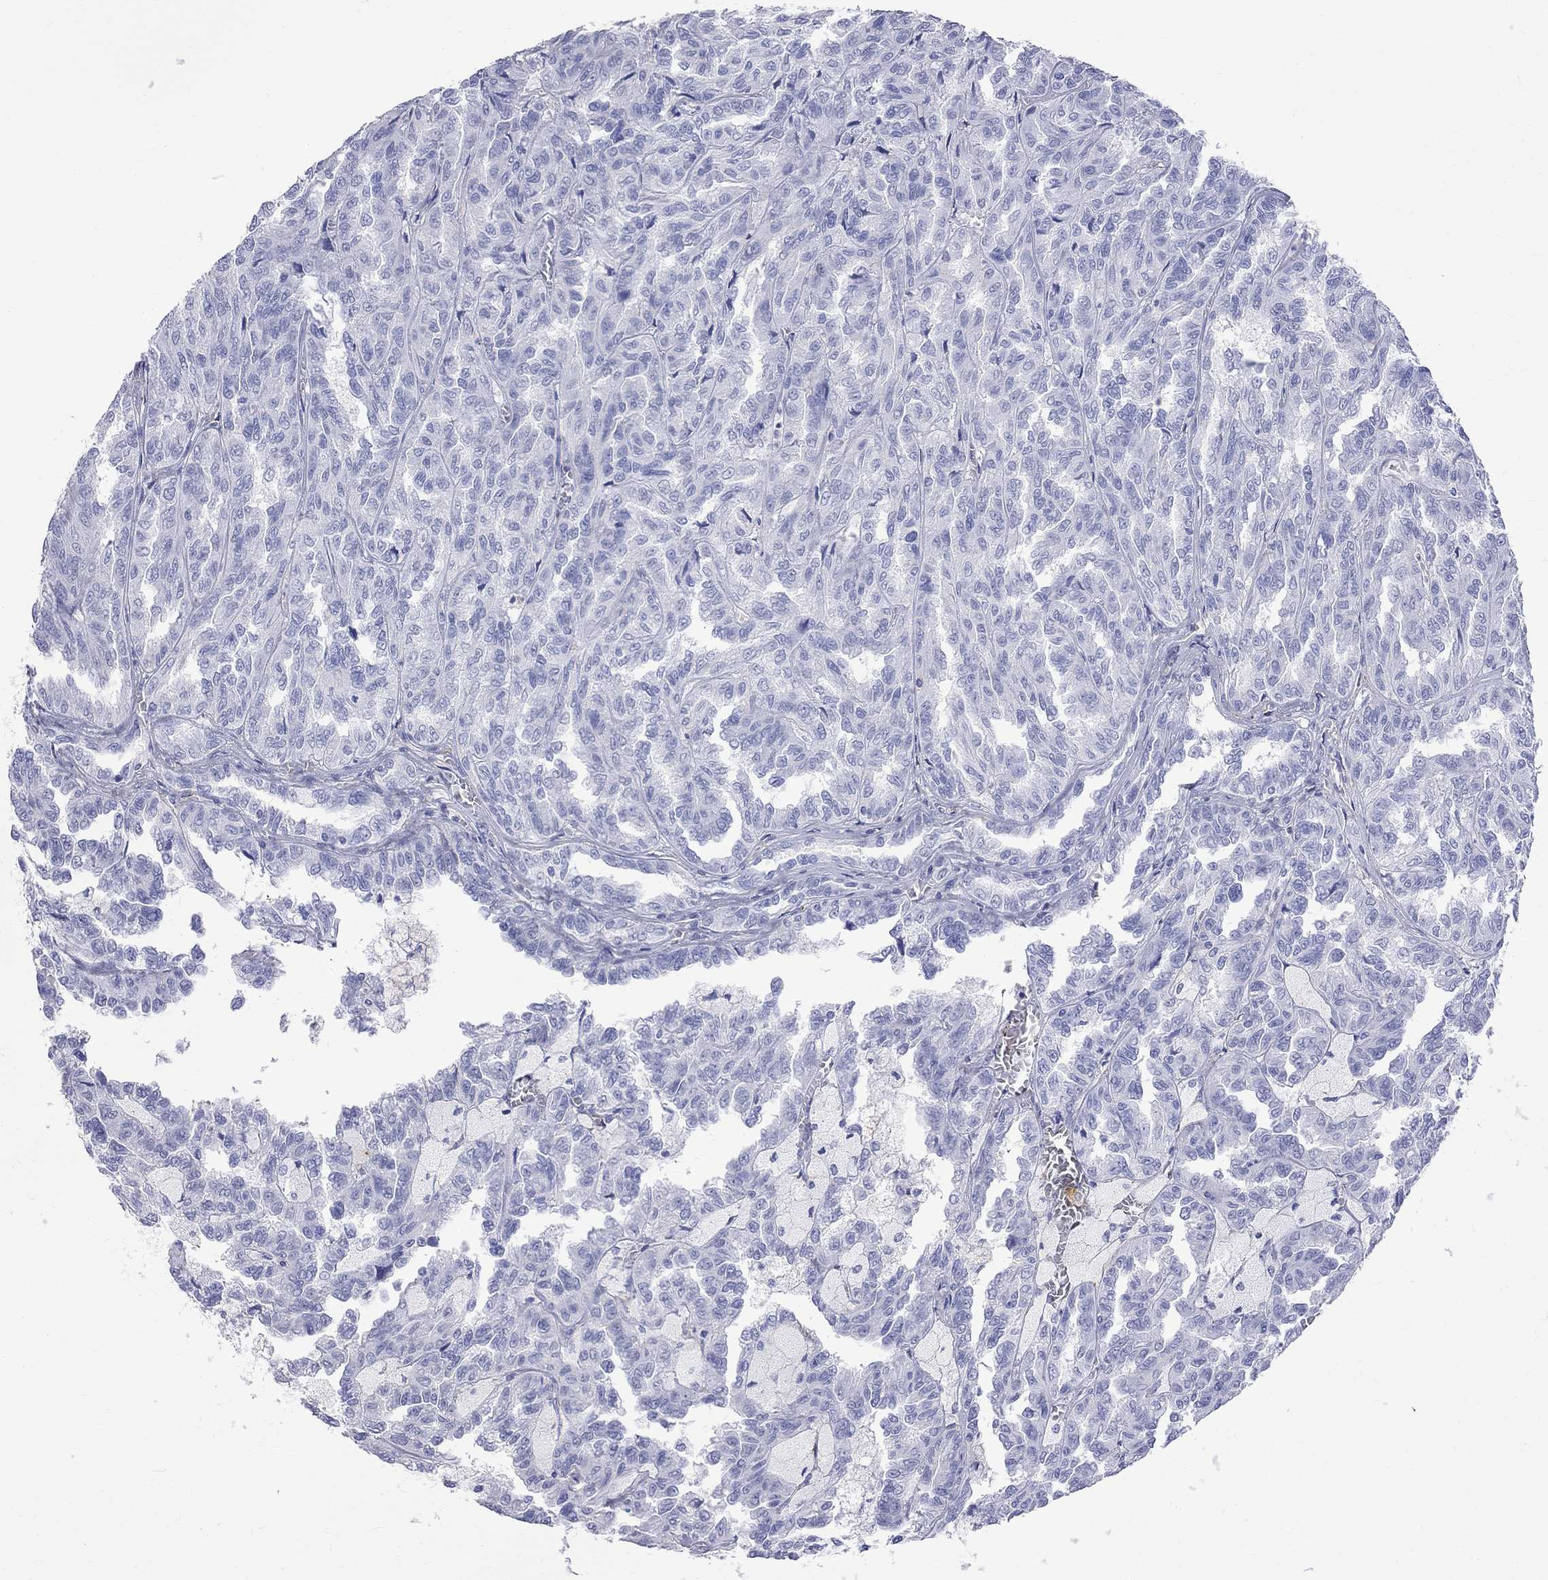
{"staining": {"intensity": "negative", "quantity": "none", "location": "none"}, "tissue": "renal cancer", "cell_type": "Tumor cells", "image_type": "cancer", "snomed": [{"axis": "morphology", "description": "Adenocarcinoma, NOS"}, {"axis": "topography", "description": "Kidney"}], "caption": "This is an IHC histopathology image of human renal adenocarcinoma. There is no staining in tumor cells.", "gene": "S100A3", "patient": {"sex": "male", "age": 79}}